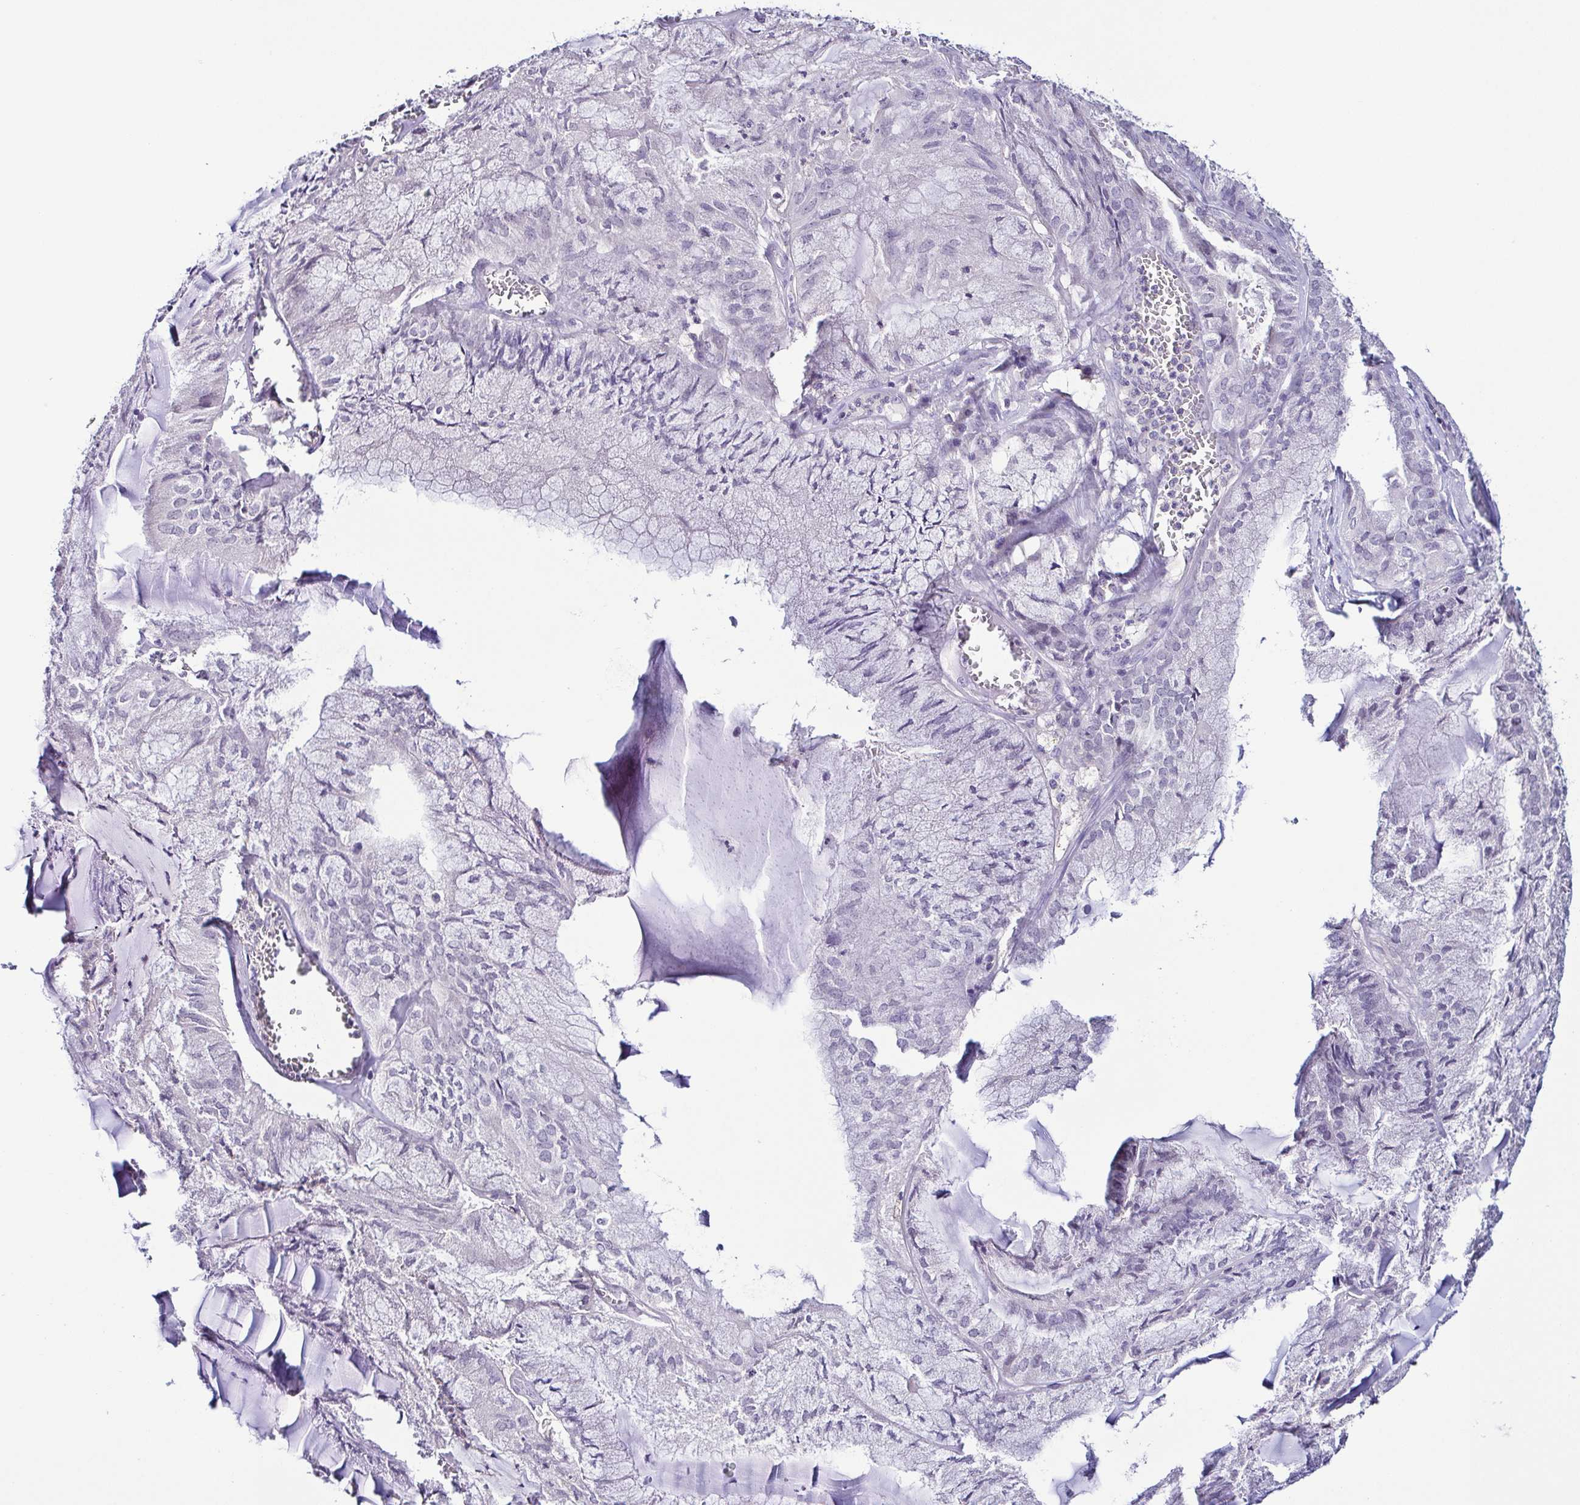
{"staining": {"intensity": "negative", "quantity": "none", "location": "none"}, "tissue": "endometrial cancer", "cell_type": "Tumor cells", "image_type": "cancer", "snomed": [{"axis": "morphology", "description": "Carcinoma, NOS"}, {"axis": "topography", "description": "Endometrium"}], "caption": "This photomicrograph is of endometrial cancer (carcinoma) stained with immunohistochemistry (IHC) to label a protein in brown with the nuclei are counter-stained blue. There is no staining in tumor cells.", "gene": "TNNT2", "patient": {"sex": "female", "age": 62}}